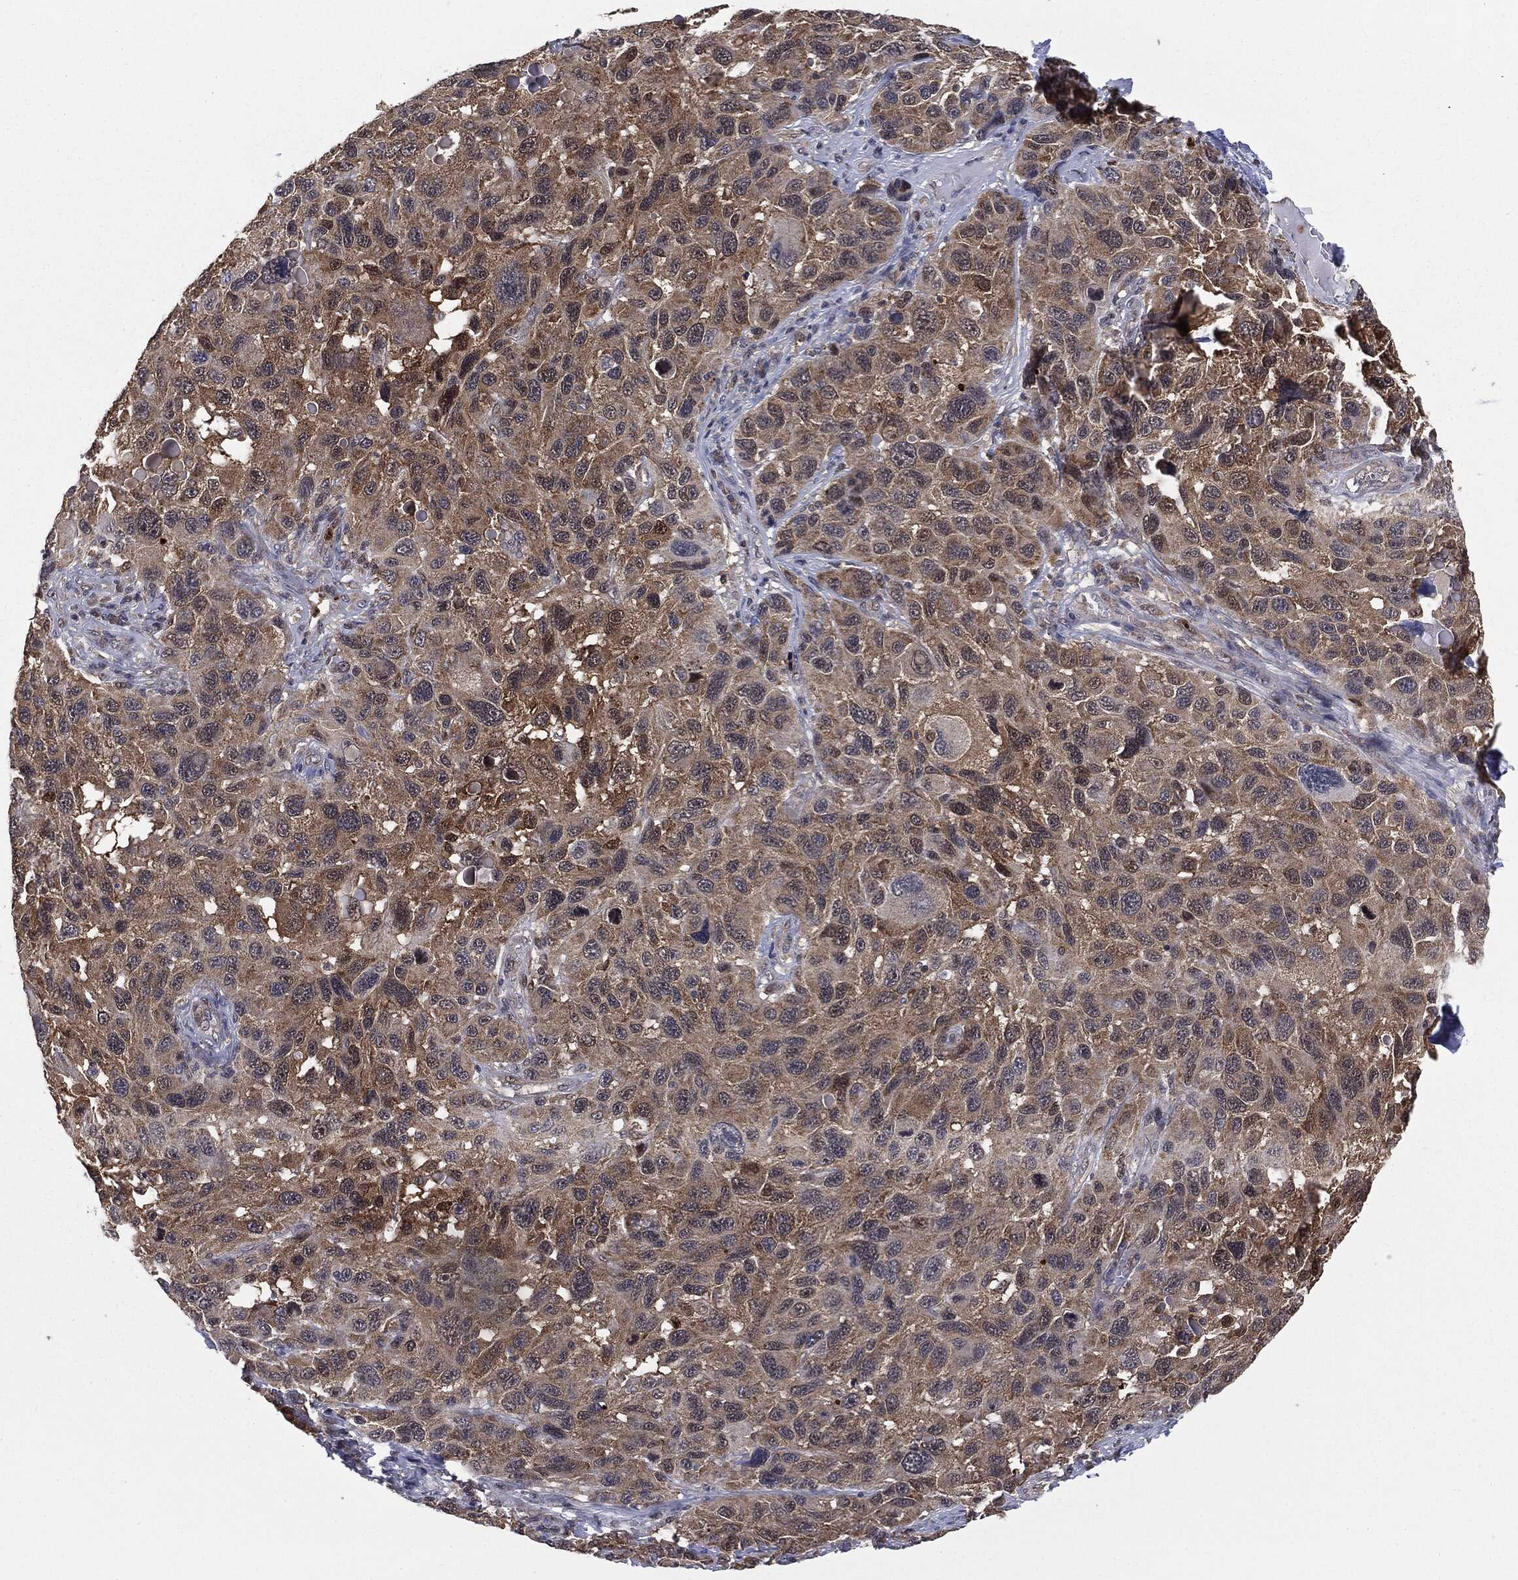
{"staining": {"intensity": "weak", "quantity": "25%-75%", "location": "cytoplasmic/membranous"}, "tissue": "melanoma", "cell_type": "Tumor cells", "image_type": "cancer", "snomed": [{"axis": "morphology", "description": "Malignant melanoma, NOS"}, {"axis": "topography", "description": "Skin"}], "caption": "Protein staining of malignant melanoma tissue shows weak cytoplasmic/membranous expression in approximately 25%-75% of tumor cells.", "gene": "GPI", "patient": {"sex": "male", "age": 53}}